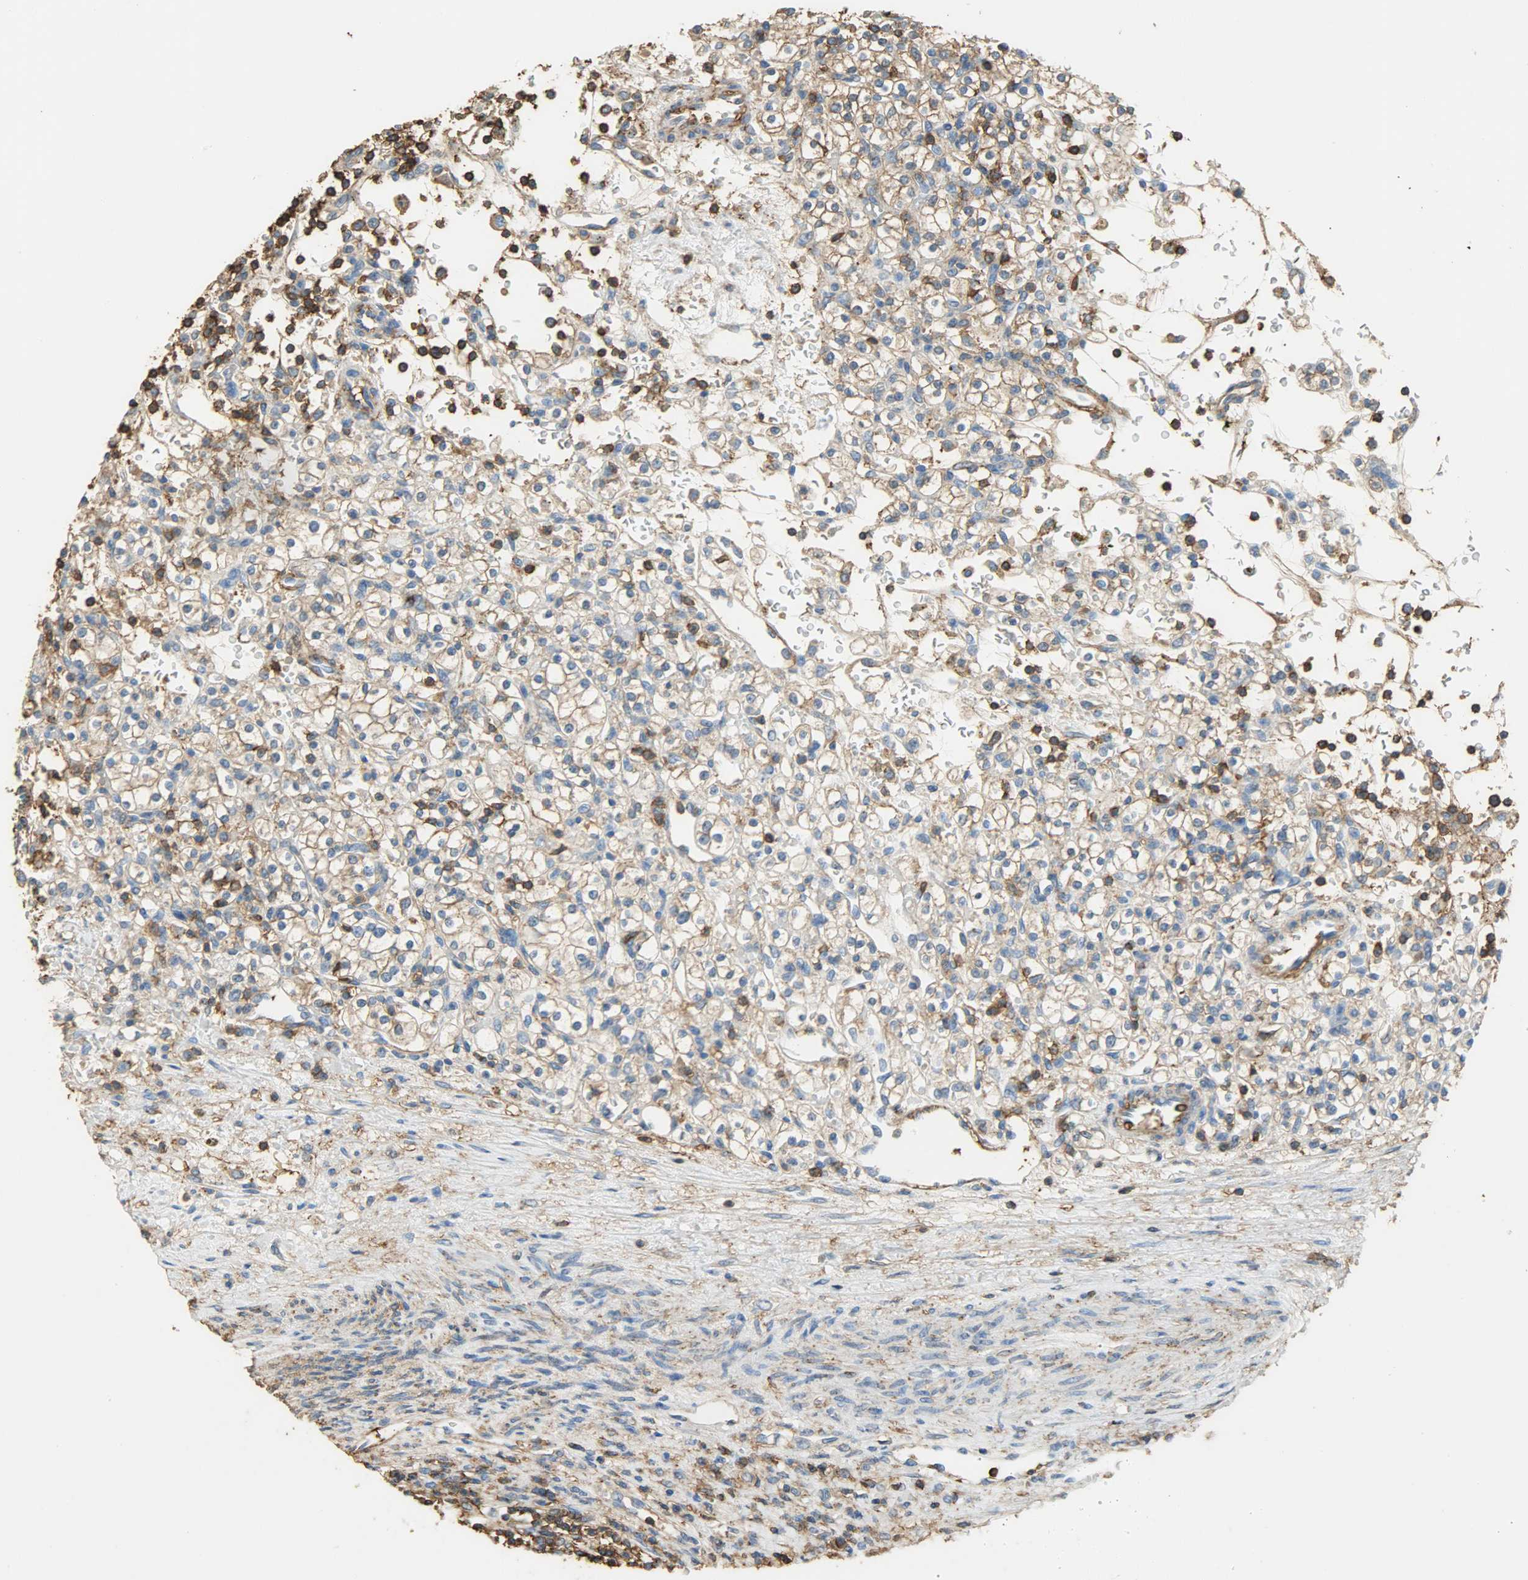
{"staining": {"intensity": "moderate", "quantity": "<25%", "location": "cytoplasmic/membranous"}, "tissue": "renal cancer", "cell_type": "Tumor cells", "image_type": "cancer", "snomed": [{"axis": "morphology", "description": "Normal tissue, NOS"}, {"axis": "morphology", "description": "Adenocarcinoma, NOS"}, {"axis": "topography", "description": "Kidney"}], "caption": "Human renal cancer stained with a brown dye displays moderate cytoplasmic/membranous positive expression in approximately <25% of tumor cells.", "gene": "ANXA6", "patient": {"sex": "female", "age": 55}}